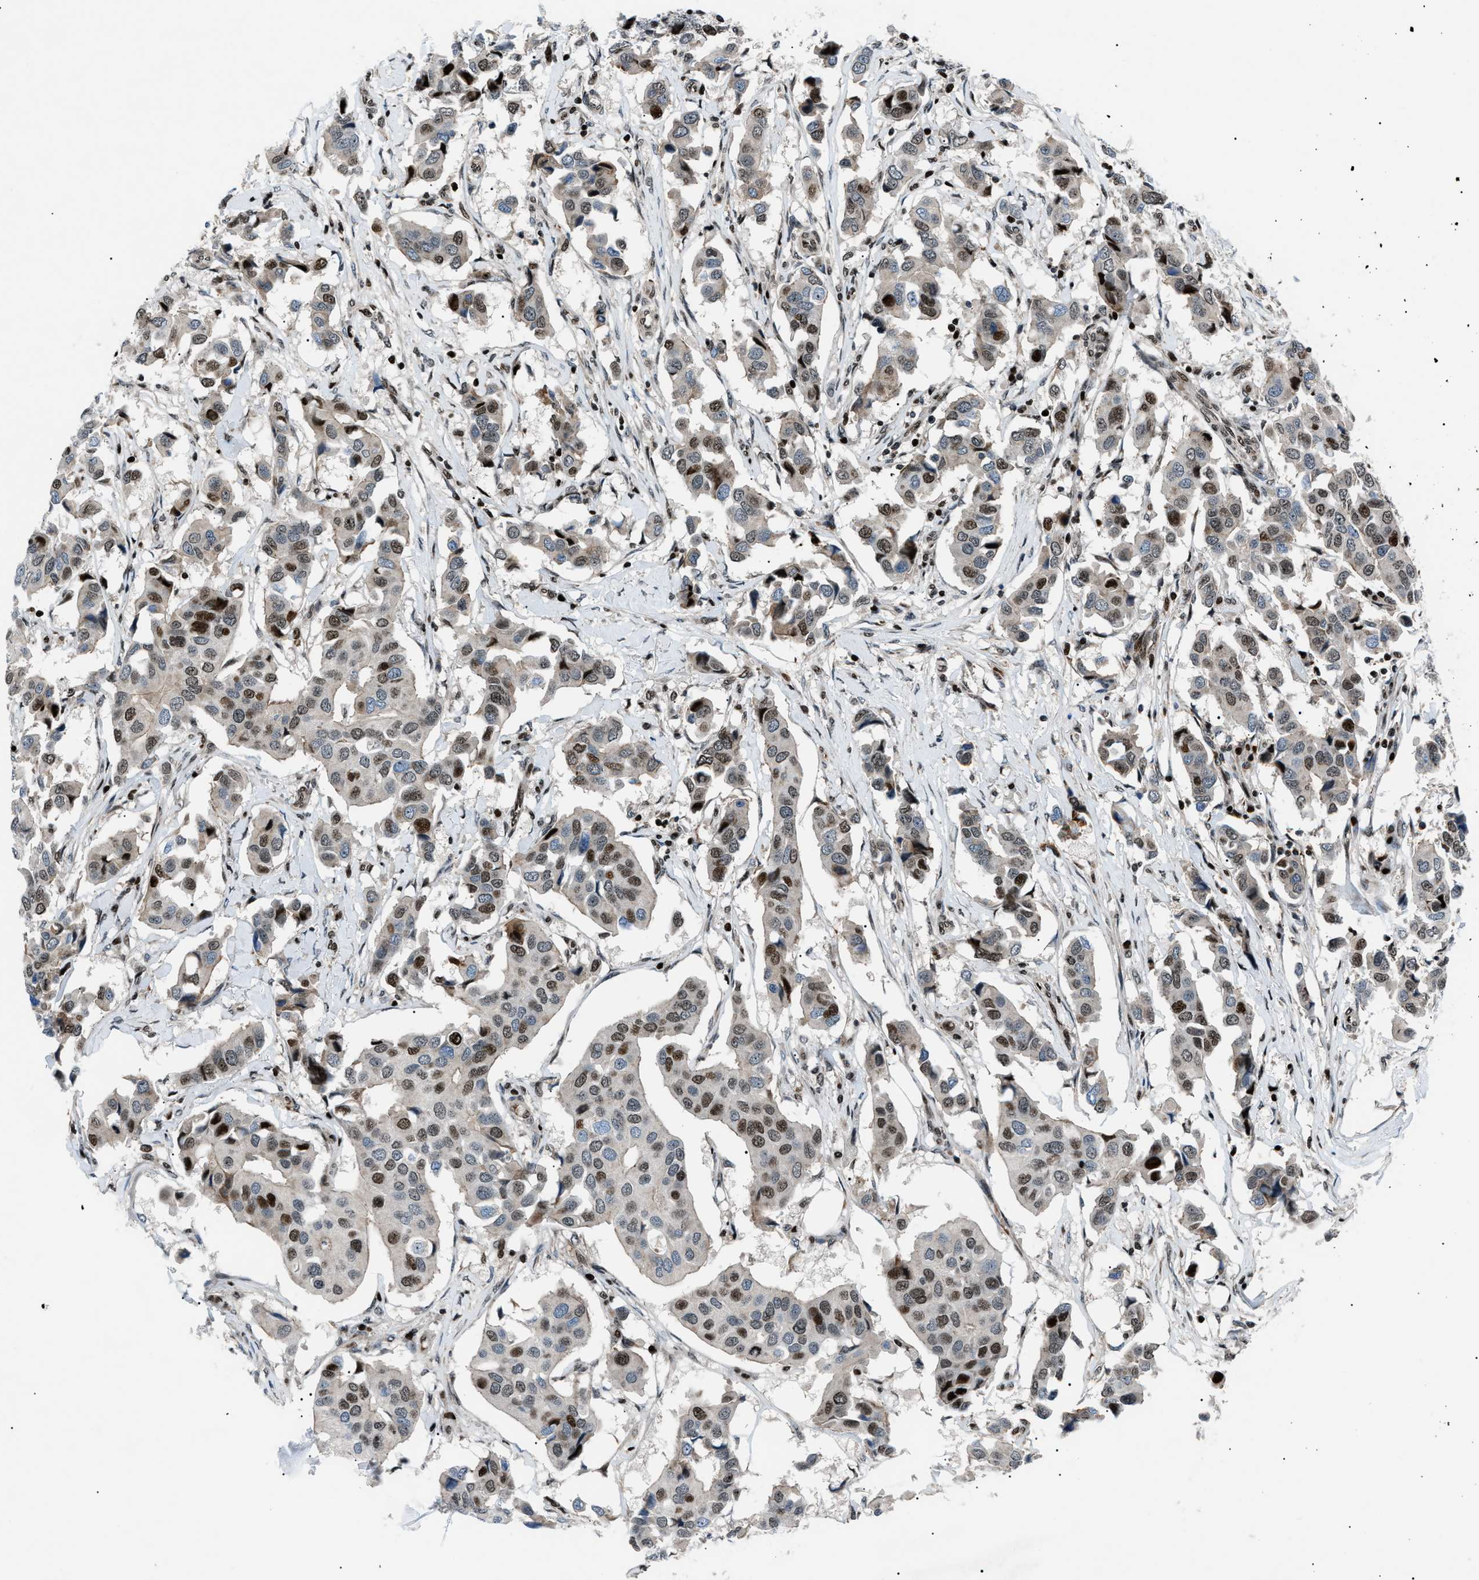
{"staining": {"intensity": "moderate", "quantity": "<25%", "location": "nuclear"}, "tissue": "breast cancer", "cell_type": "Tumor cells", "image_type": "cancer", "snomed": [{"axis": "morphology", "description": "Duct carcinoma"}, {"axis": "topography", "description": "Breast"}], "caption": "Immunohistochemical staining of breast cancer demonstrates low levels of moderate nuclear expression in approximately <25% of tumor cells. The staining was performed using DAB (3,3'-diaminobenzidine) to visualize the protein expression in brown, while the nuclei were stained in blue with hematoxylin (Magnification: 20x).", "gene": "PRKX", "patient": {"sex": "female", "age": 80}}